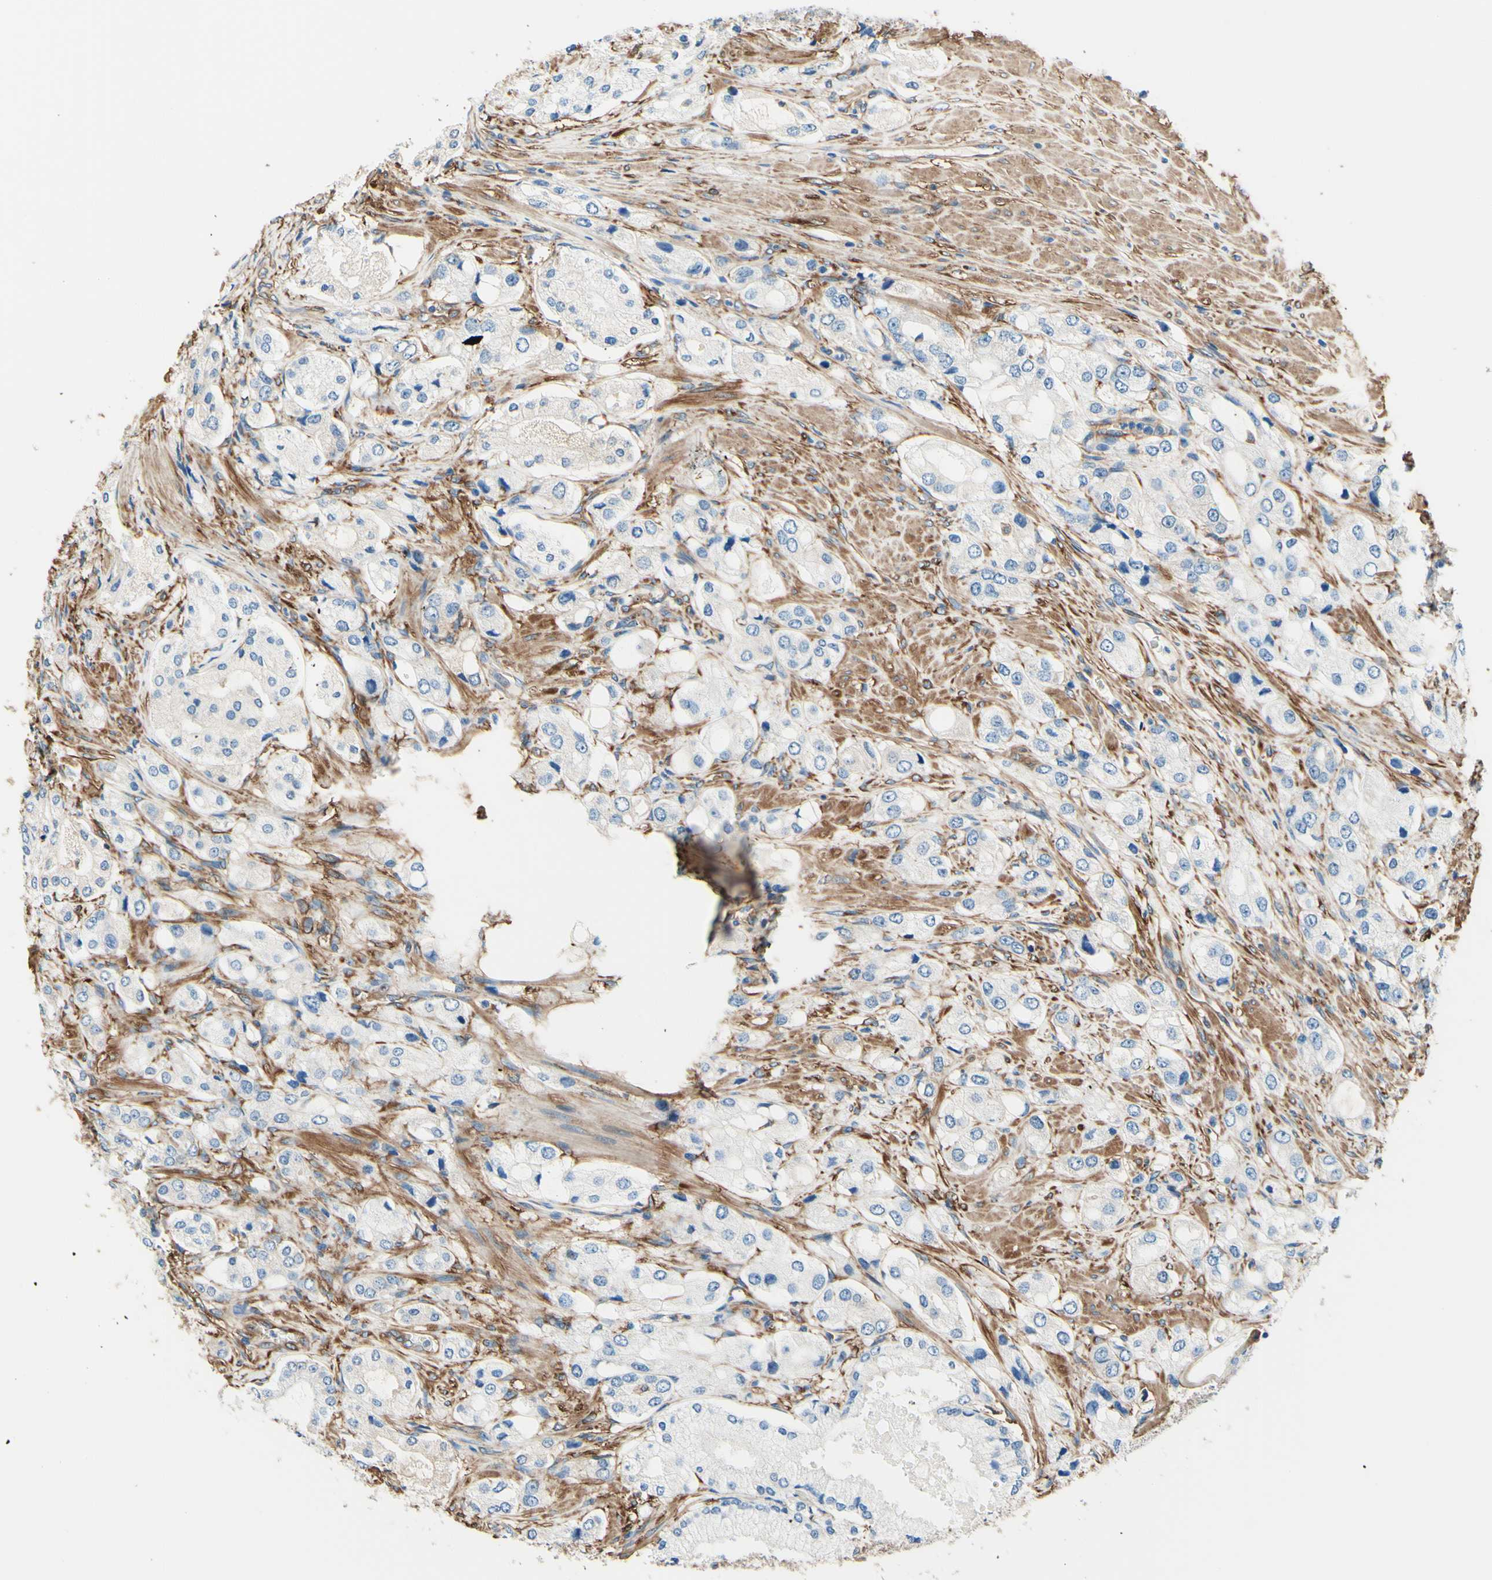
{"staining": {"intensity": "negative", "quantity": "none", "location": "none"}, "tissue": "prostate cancer", "cell_type": "Tumor cells", "image_type": "cancer", "snomed": [{"axis": "morphology", "description": "Adenocarcinoma, High grade"}, {"axis": "topography", "description": "Prostate"}], "caption": "Immunohistochemical staining of human prostate adenocarcinoma (high-grade) exhibits no significant expression in tumor cells.", "gene": "DPYSL3", "patient": {"sex": "male", "age": 65}}